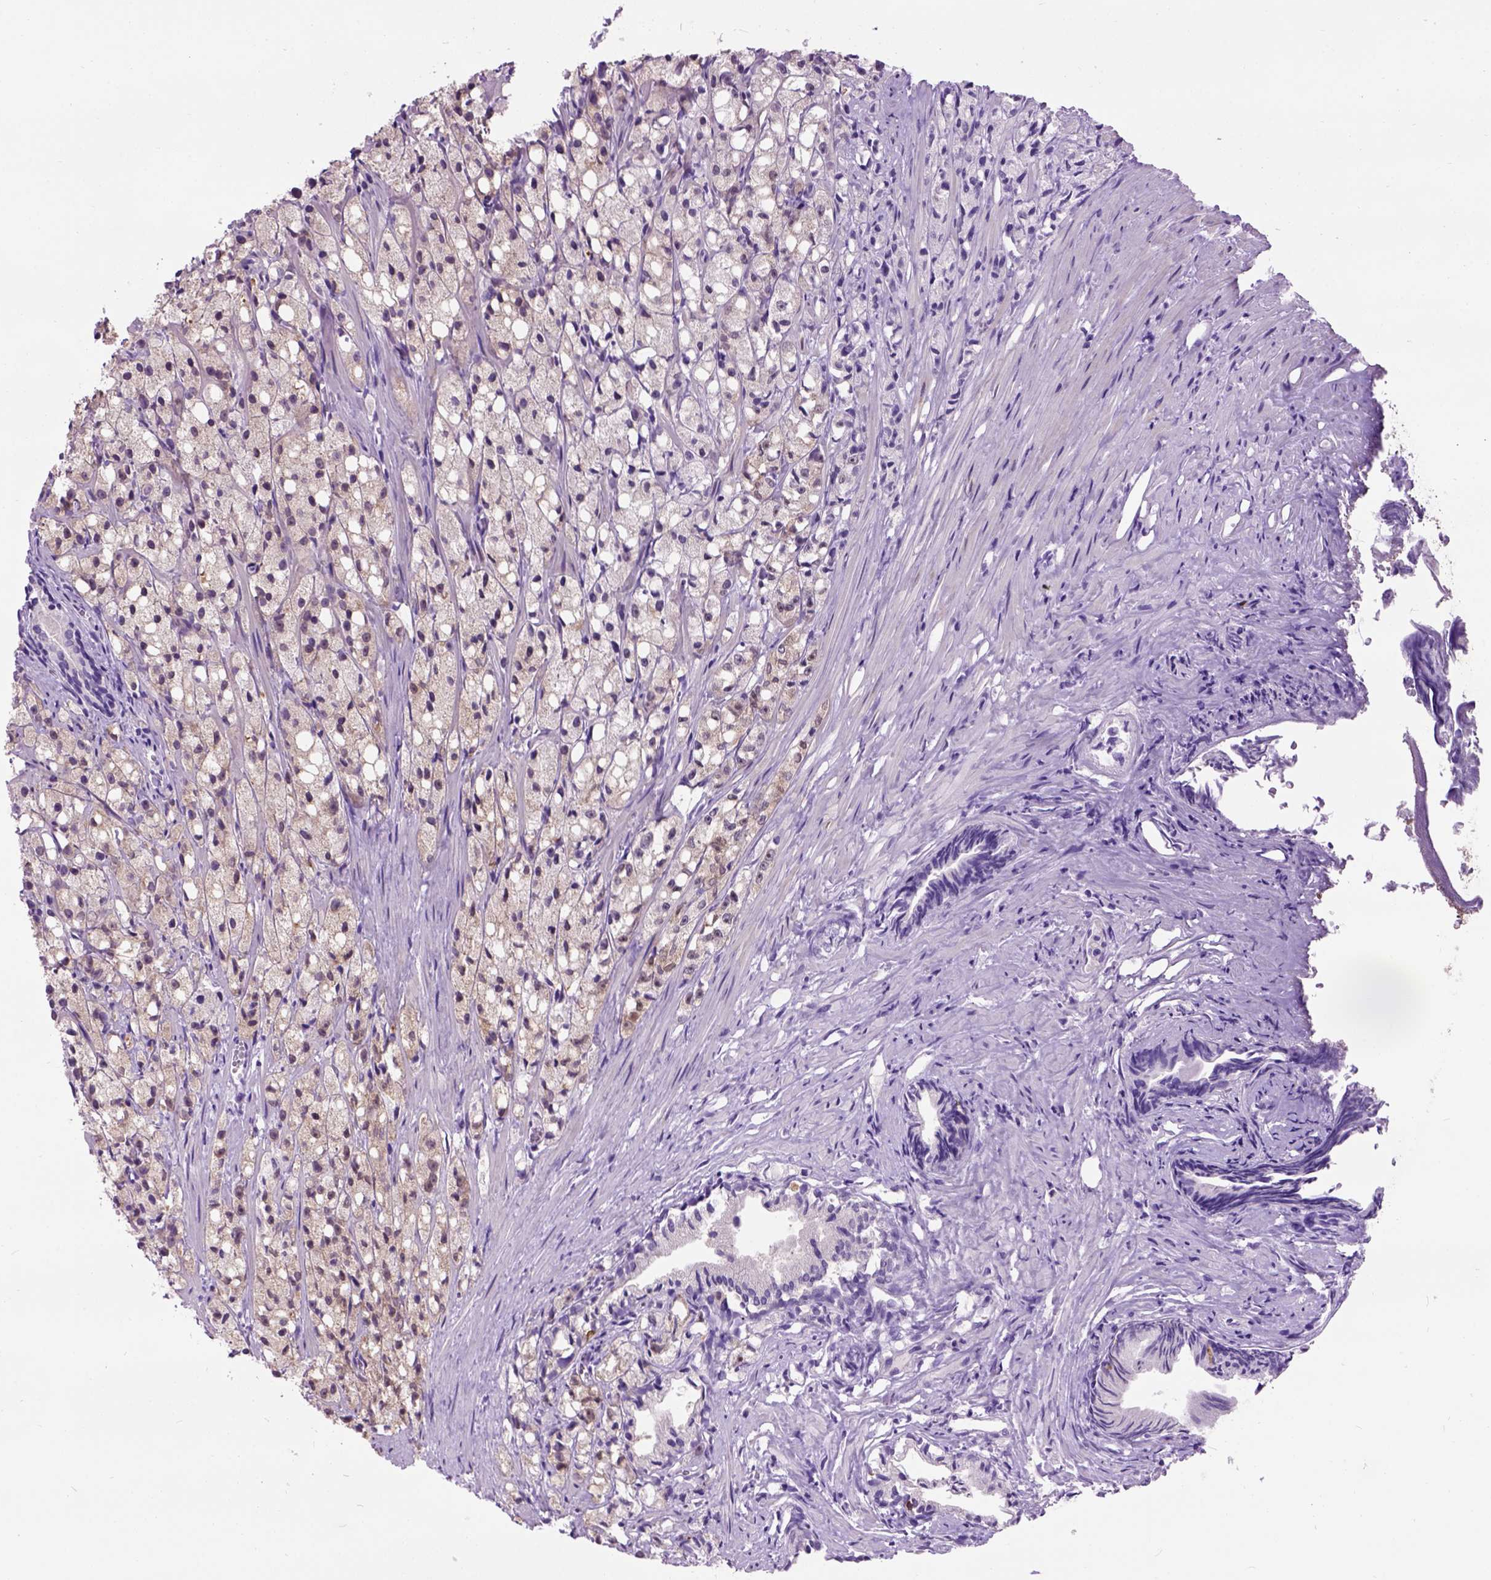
{"staining": {"intensity": "weak", "quantity": "25%-75%", "location": "cytoplasmic/membranous"}, "tissue": "prostate cancer", "cell_type": "Tumor cells", "image_type": "cancer", "snomed": [{"axis": "morphology", "description": "Adenocarcinoma, High grade"}, {"axis": "topography", "description": "Prostate"}], "caption": "A brown stain labels weak cytoplasmic/membranous positivity of a protein in prostate cancer (adenocarcinoma (high-grade)) tumor cells.", "gene": "MAPT", "patient": {"sex": "male", "age": 75}}